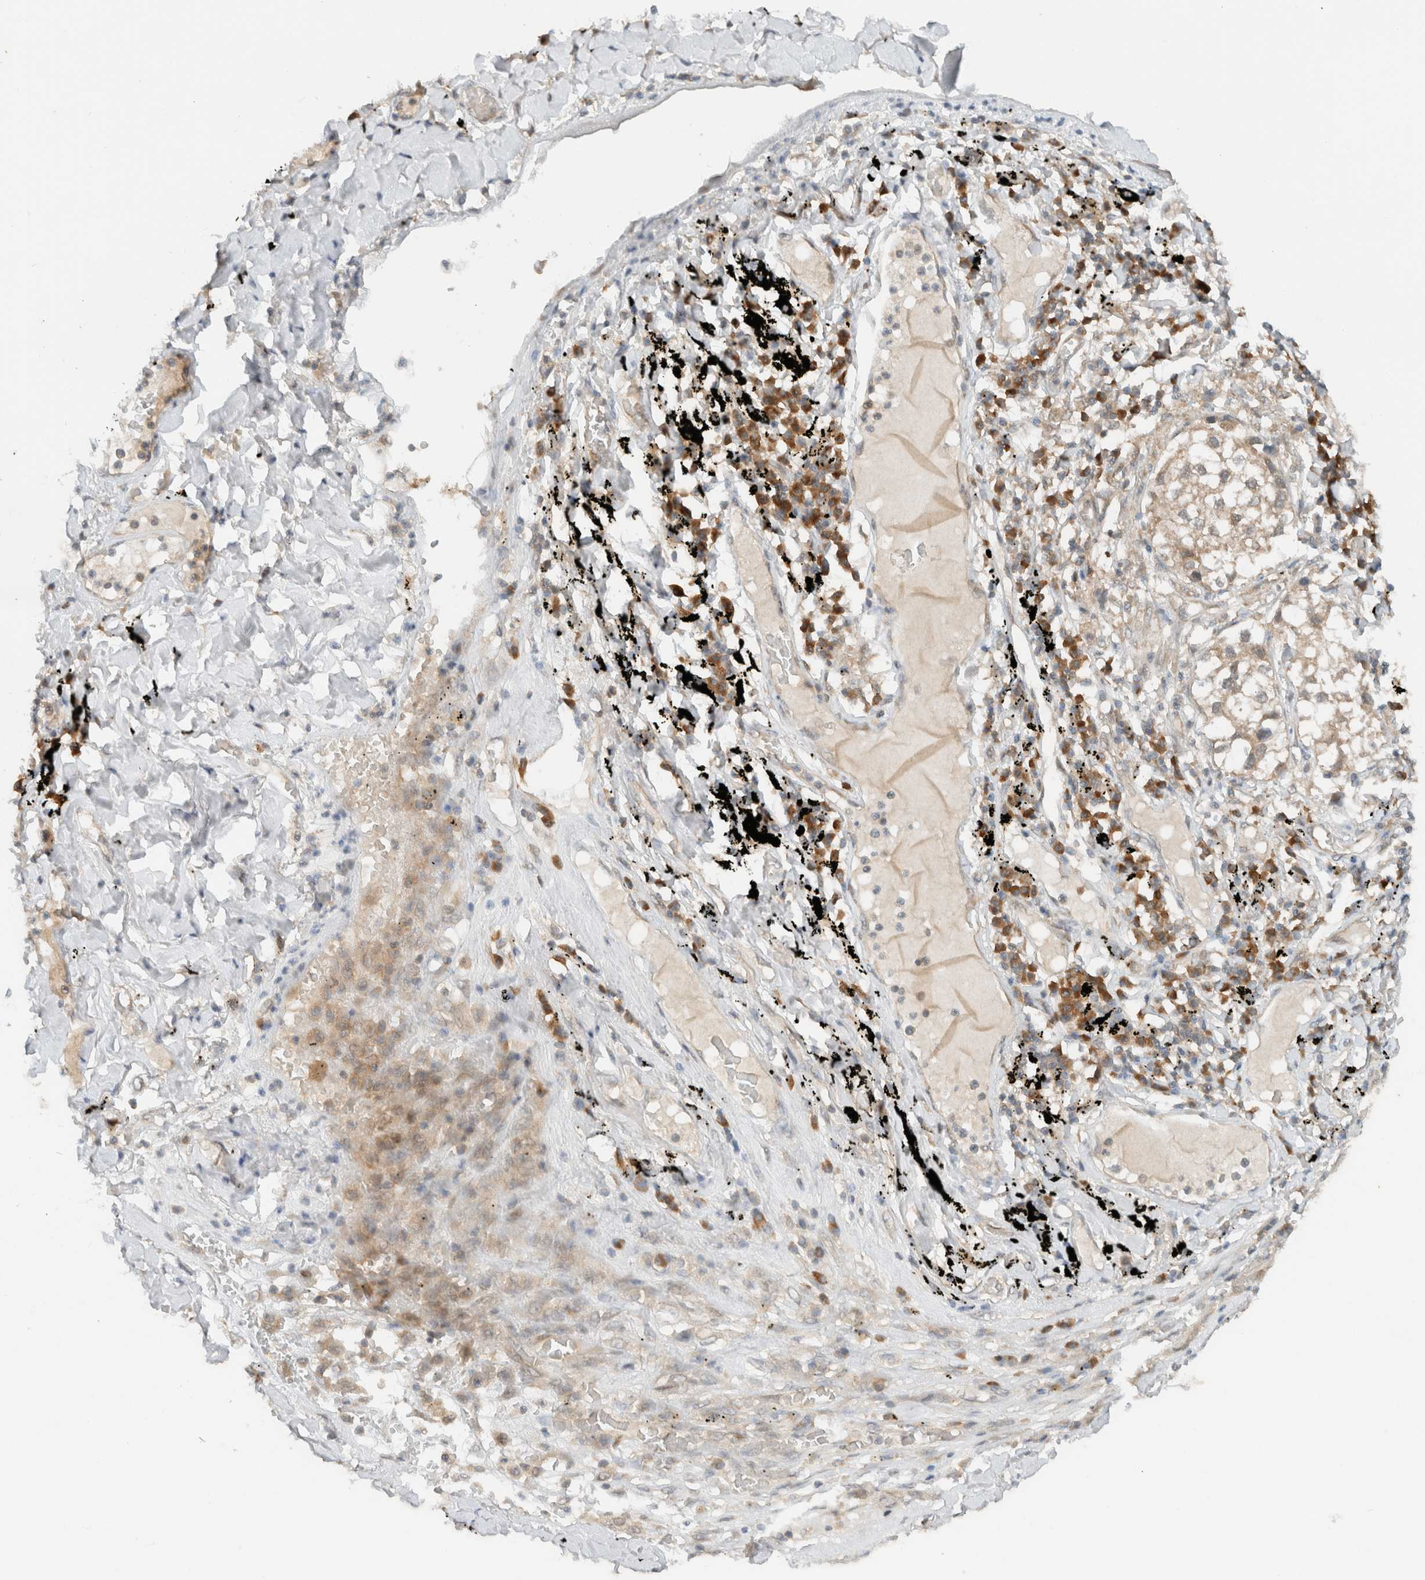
{"staining": {"intensity": "weak", "quantity": ">75%", "location": "cytoplasmic/membranous"}, "tissue": "lung cancer", "cell_type": "Tumor cells", "image_type": "cancer", "snomed": [{"axis": "morphology", "description": "Adenocarcinoma, NOS"}, {"axis": "topography", "description": "Lung"}], "caption": "An immunohistochemistry photomicrograph of neoplastic tissue is shown. Protein staining in brown highlights weak cytoplasmic/membranous positivity in adenocarcinoma (lung) within tumor cells. (DAB IHC, brown staining for protein, blue staining for nuclei).", "gene": "ARFGEF2", "patient": {"sex": "male", "age": 63}}